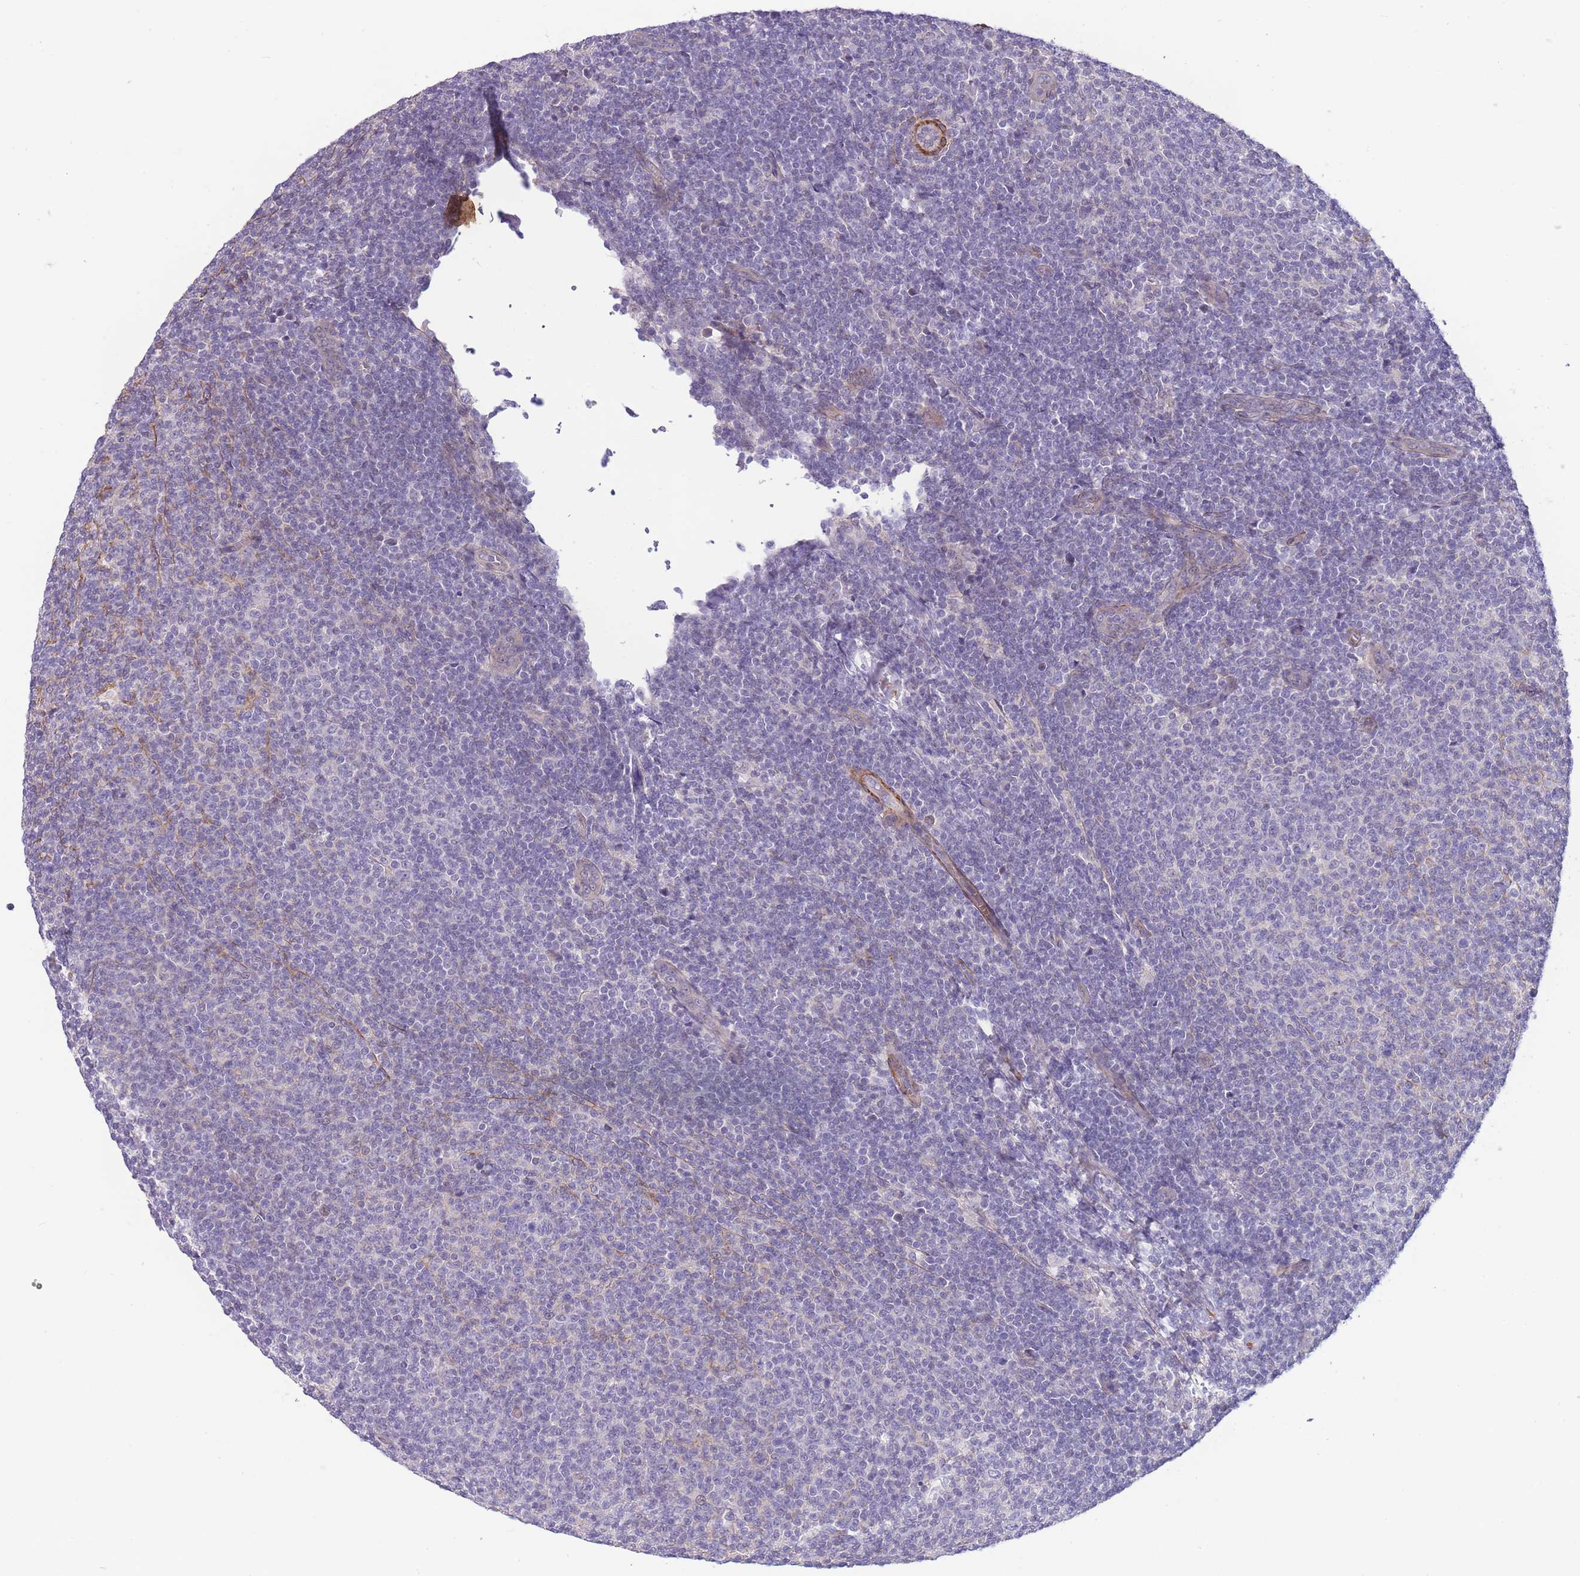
{"staining": {"intensity": "negative", "quantity": "none", "location": "none"}, "tissue": "lymphoma", "cell_type": "Tumor cells", "image_type": "cancer", "snomed": [{"axis": "morphology", "description": "Malignant lymphoma, non-Hodgkin's type, Low grade"}, {"axis": "topography", "description": "Lymph node"}], "caption": "Immunohistochemical staining of malignant lymphoma, non-Hodgkin's type (low-grade) displays no significant expression in tumor cells.", "gene": "FAM124A", "patient": {"sex": "male", "age": 66}}